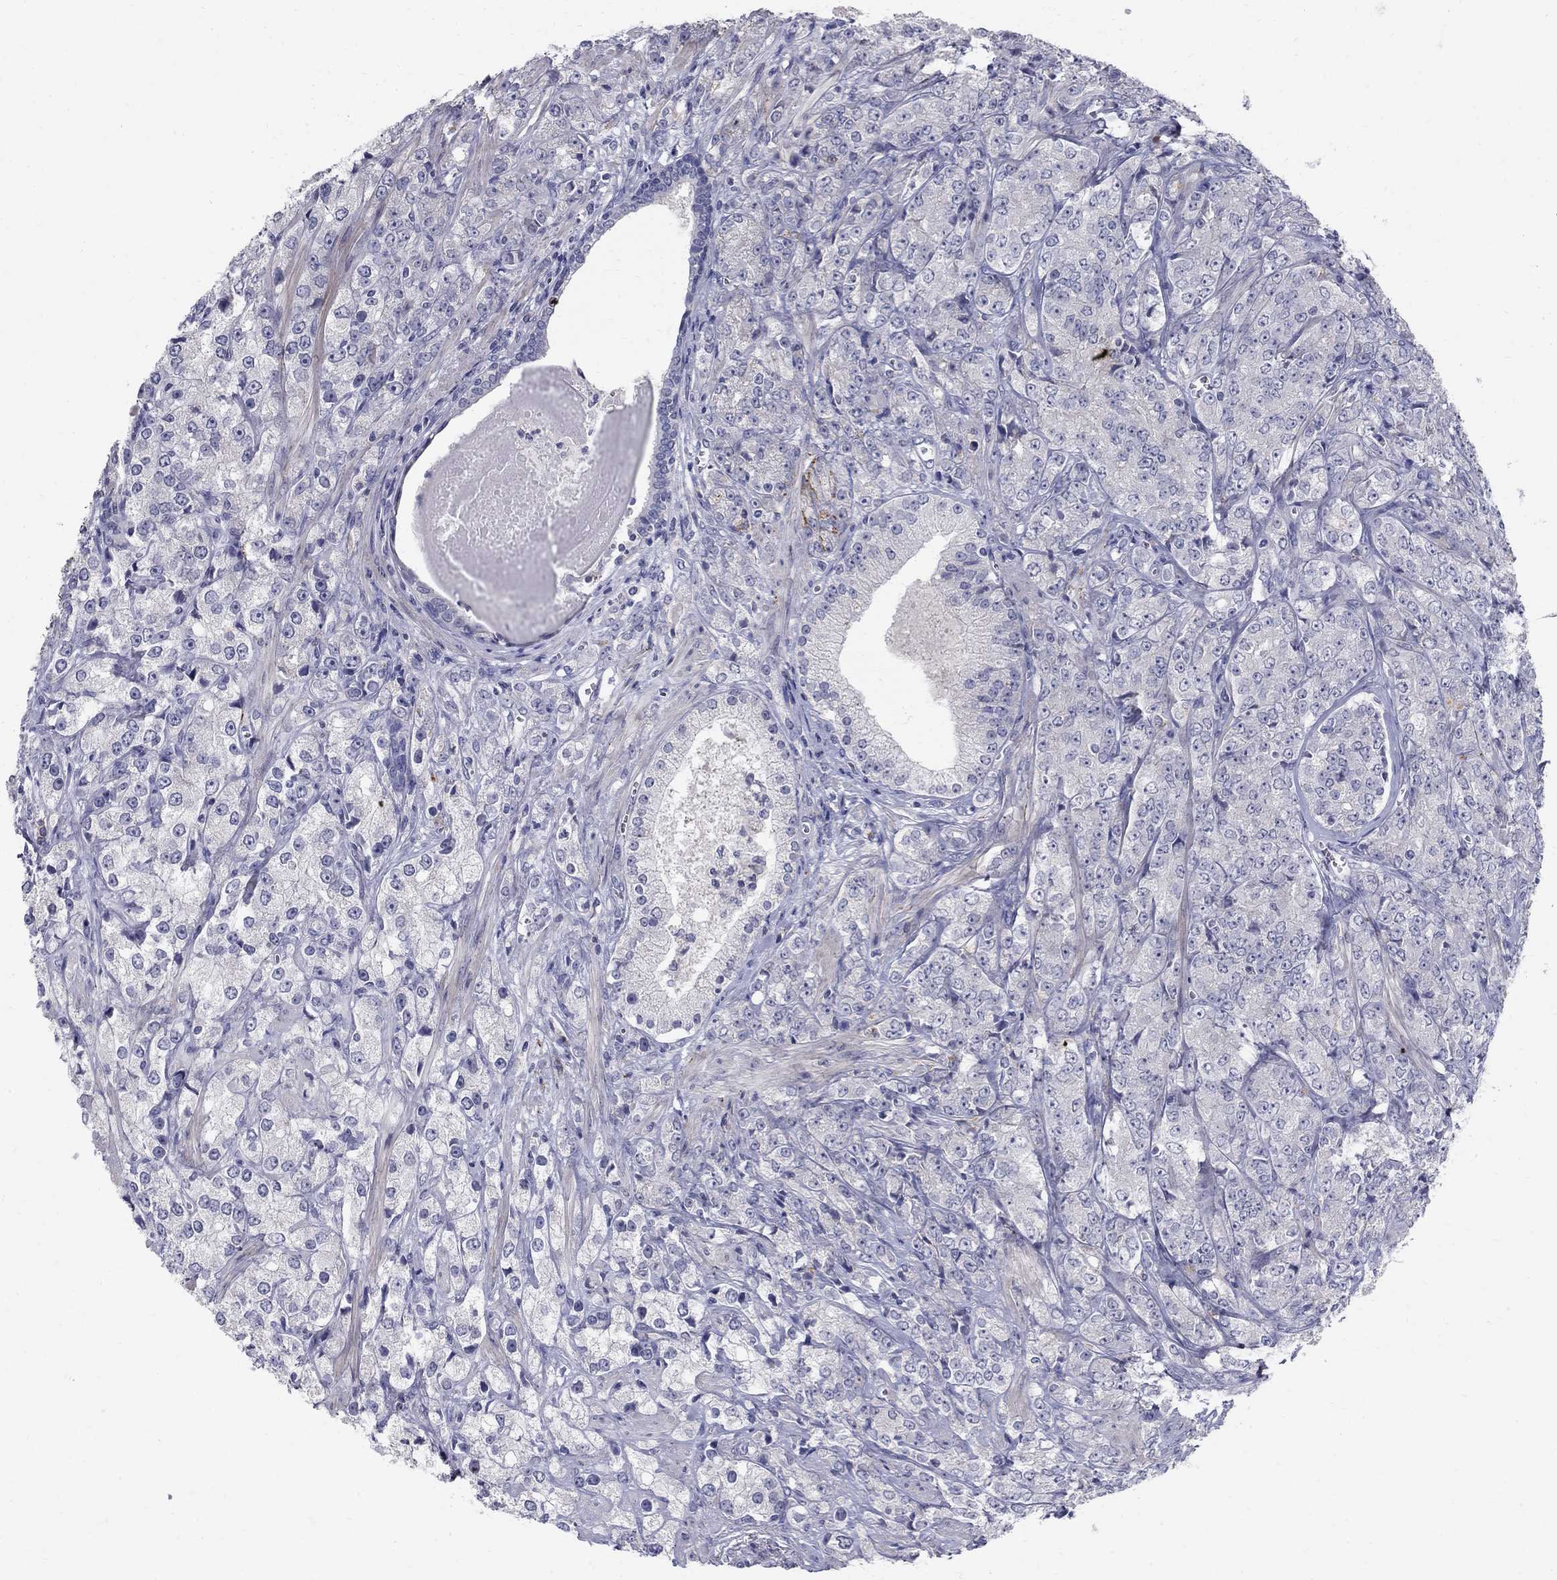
{"staining": {"intensity": "negative", "quantity": "none", "location": "none"}, "tissue": "prostate cancer", "cell_type": "Tumor cells", "image_type": "cancer", "snomed": [{"axis": "morphology", "description": "Adenocarcinoma, NOS"}, {"axis": "topography", "description": "Prostate and seminal vesicle, NOS"}, {"axis": "topography", "description": "Prostate"}], "caption": "Immunohistochemistry image of prostate adenocarcinoma stained for a protein (brown), which reveals no positivity in tumor cells.", "gene": "TP53TG5", "patient": {"sex": "male", "age": 68}}